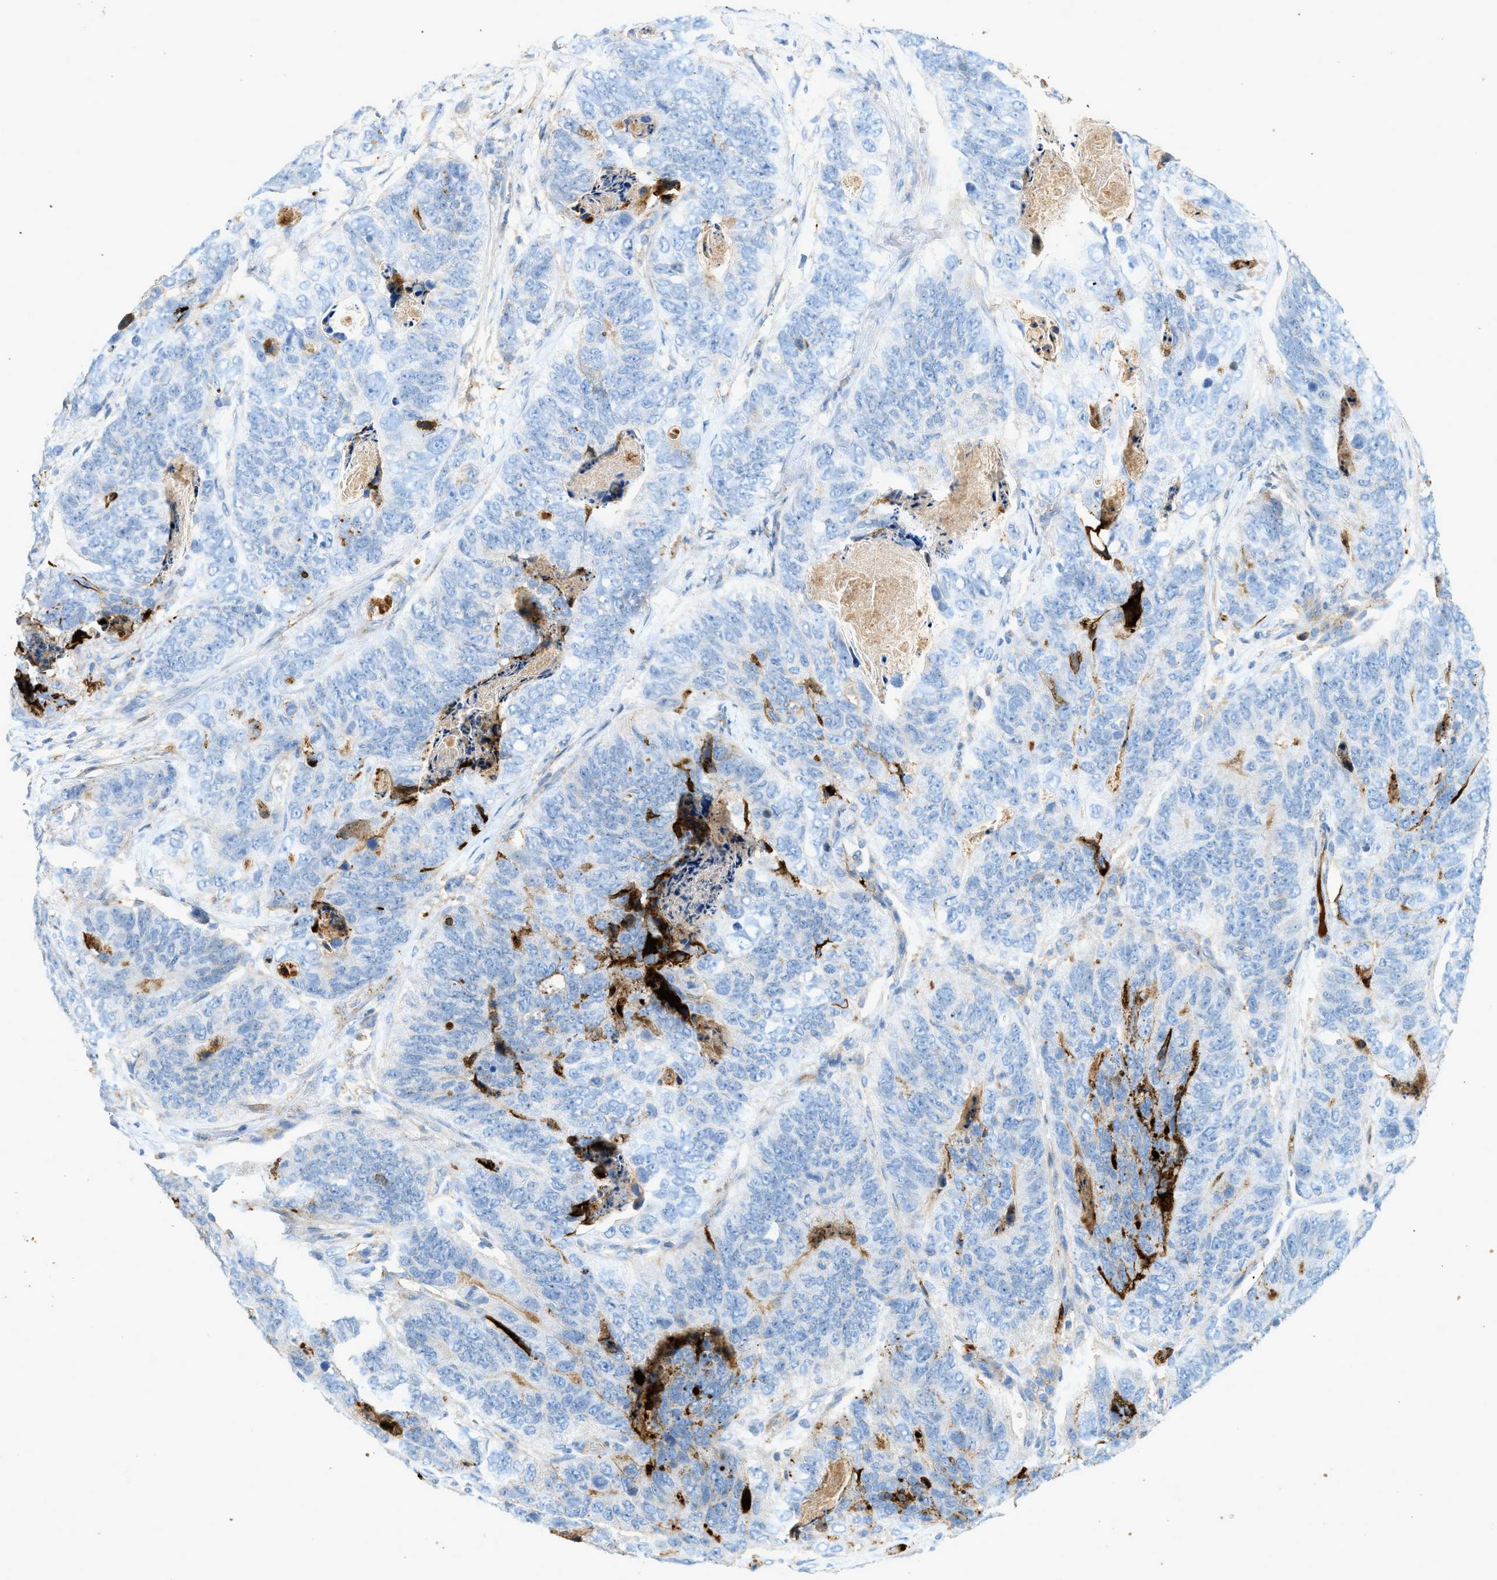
{"staining": {"intensity": "negative", "quantity": "none", "location": "none"}, "tissue": "stomach cancer", "cell_type": "Tumor cells", "image_type": "cancer", "snomed": [{"axis": "morphology", "description": "Adenocarcinoma, NOS"}, {"axis": "topography", "description": "Stomach"}], "caption": "Immunohistochemistry photomicrograph of neoplastic tissue: human stomach adenocarcinoma stained with DAB (3,3'-diaminobenzidine) displays no significant protein positivity in tumor cells. The staining was performed using DAB to visualize the protein expression in brown, while the nuclei were stained in blue with hematoxylin (Magnification: 20x).", "gene": "F2", "patient": {"sex": "female", "age": 89}}